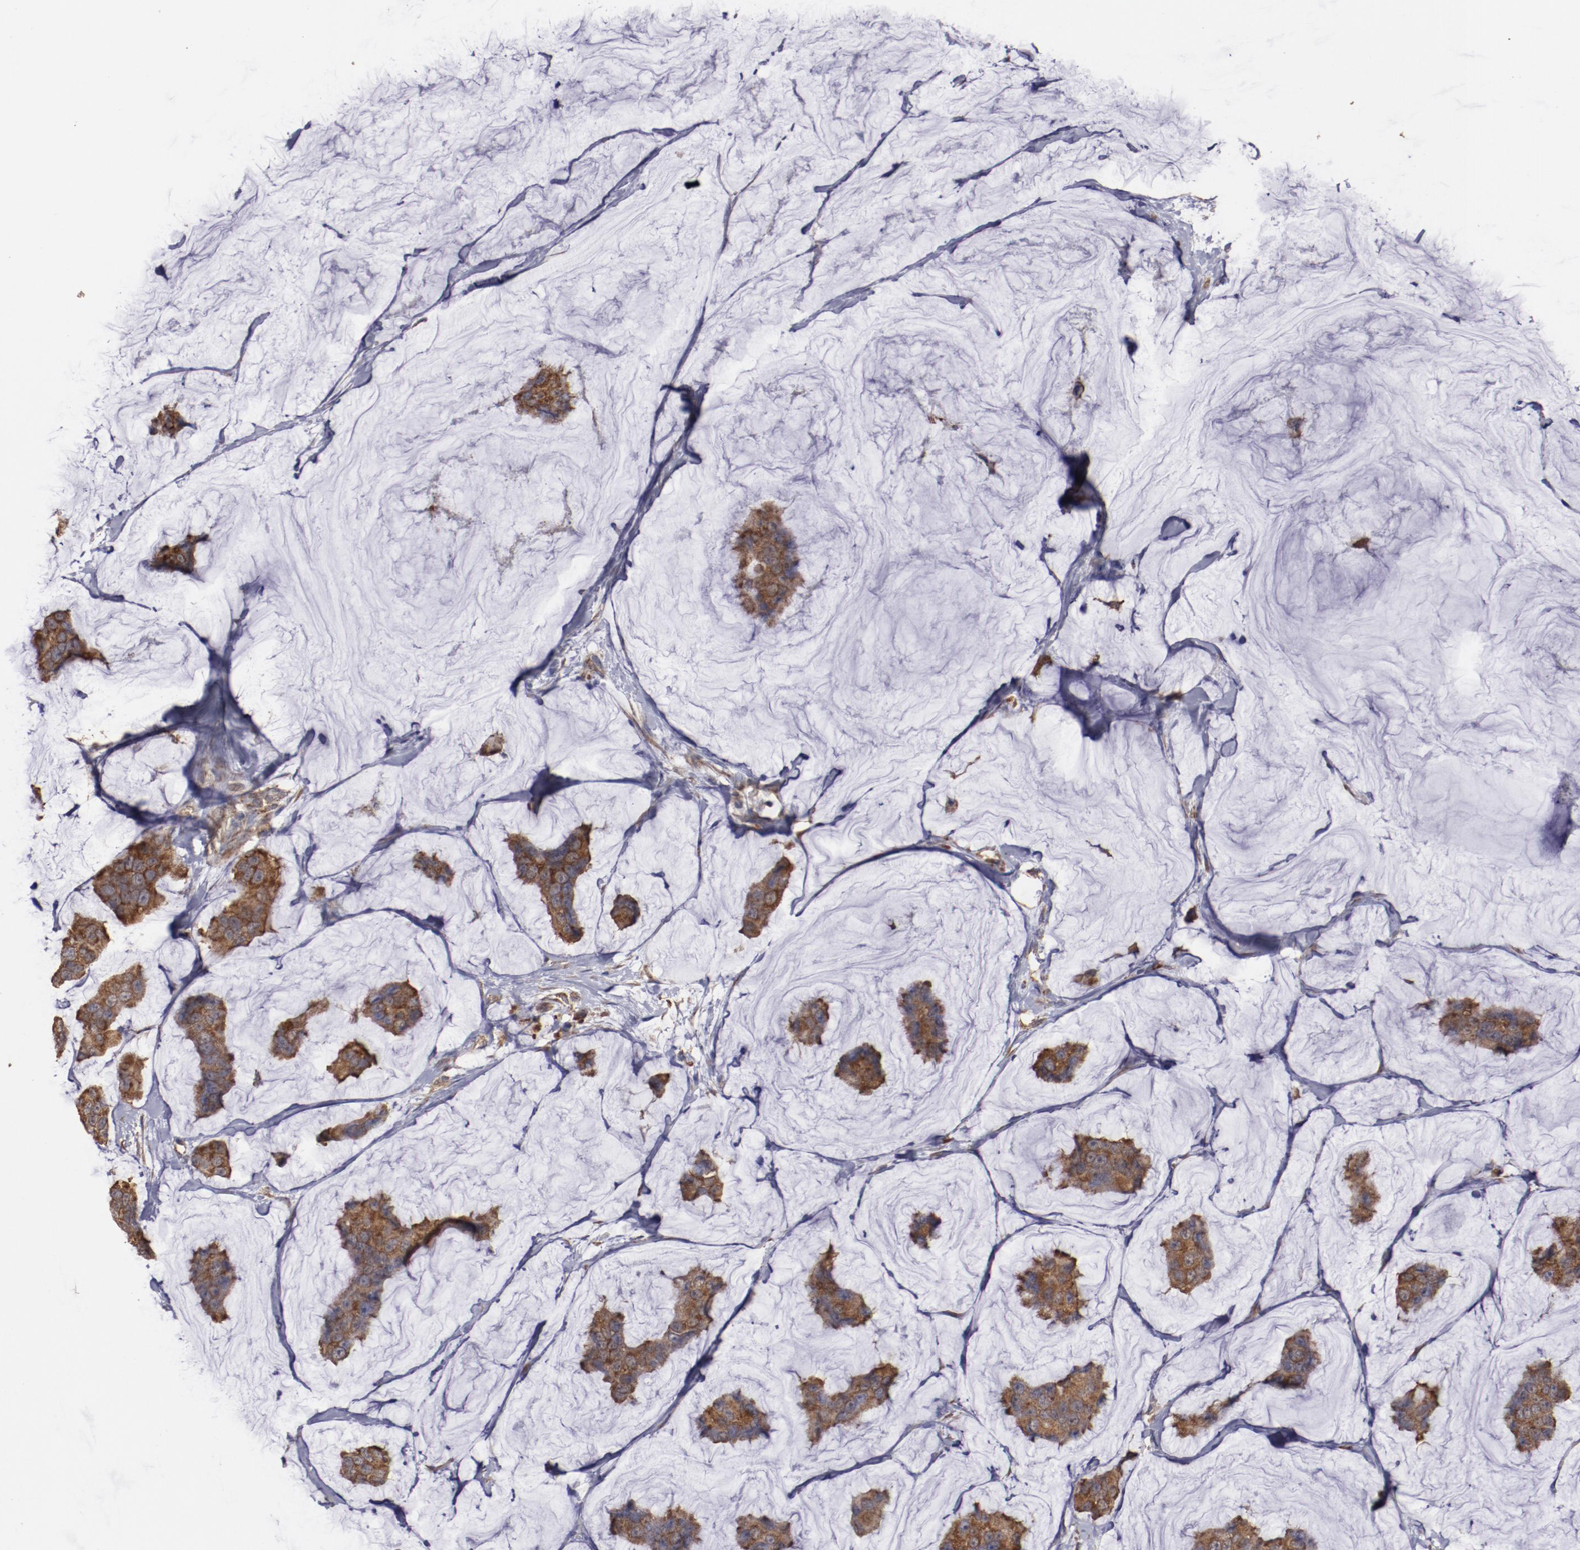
{"staining": {"intensity": "strong", "quantity": ">75%", "location": "cytoplasmic/membranous"}, "tissue": "breast cancer", "cell_type": "Tumor cells", "image_type": "cancer", "snomed": [{"axis": "morphology", "description": "Normal tissue, NOS"}, {"axis": "morphology", "description": "Duct carcinoma"}, {"axis": "topography", "description": "Breast"}], "caption": "Human breast cancer (invasive ductal carcinoma) stained with a brown dye exhibits strong cytoplasmic/membranous positive staining in approximately >75% of tumor cells.", "gene": "RPS4Y1", "patient": {"sex": "female", "age": 50}}